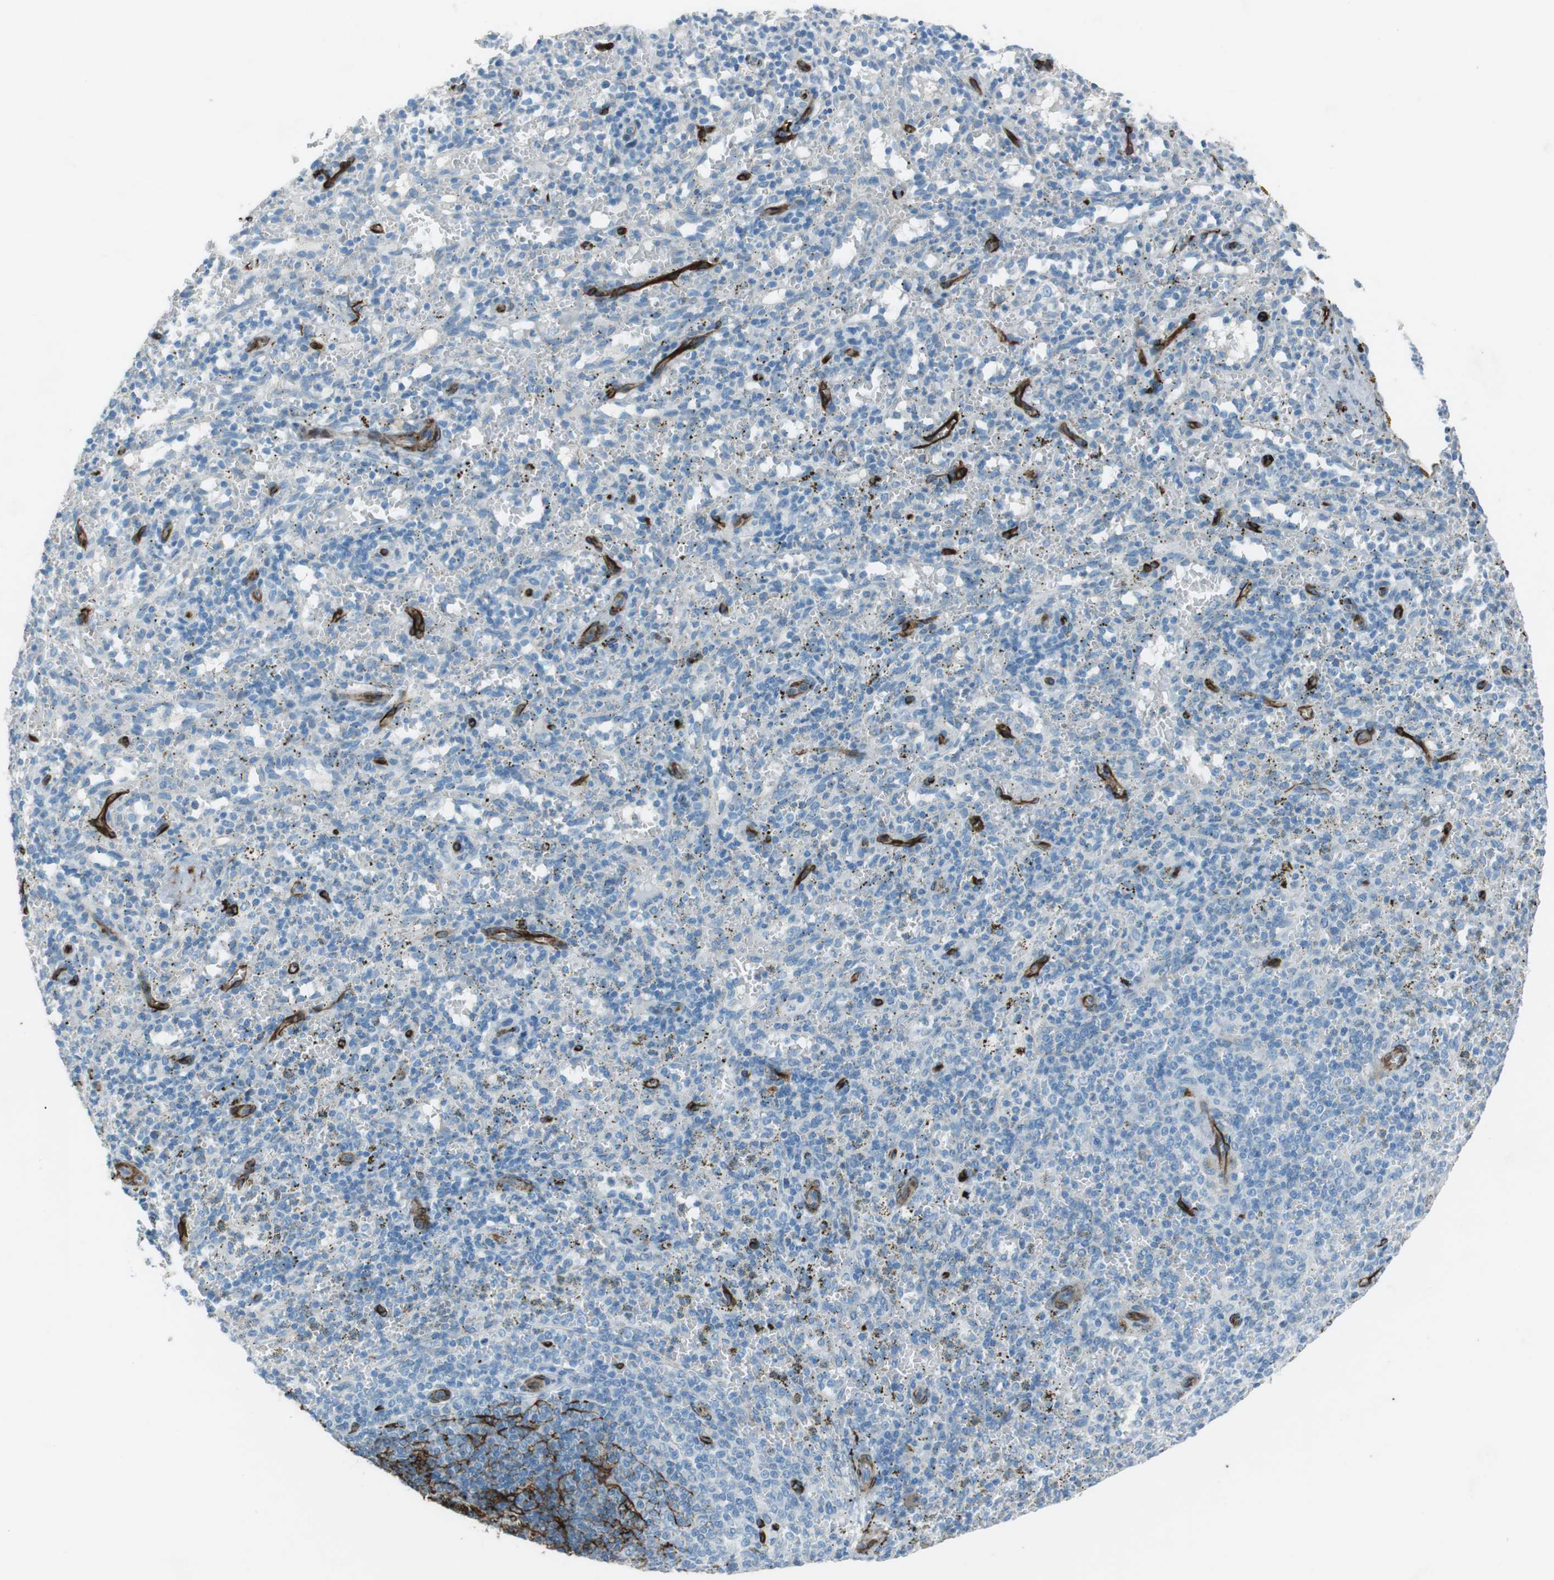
{"staining": {"intensity": "weak", "quantity": "<25%", "location": "cytoplasmic/membranous"}, "tissue": "spleen", "cell_type": "Cells in red pulp", "image_type": "normal", "snomed": [{"axis": "morphology", "description": "Normal tissue, NOS"}, {"axis": "topography", "description": "Spleen"}], "caption": "High magnification brightfield microscopy of normal spleen stained with DAB (brown) and counterstained with hematoxylin (blue): cells in red pulp show no significant staining.", "gene": "TUBB2A", "patient": {"sex": "female", "age": 10}}